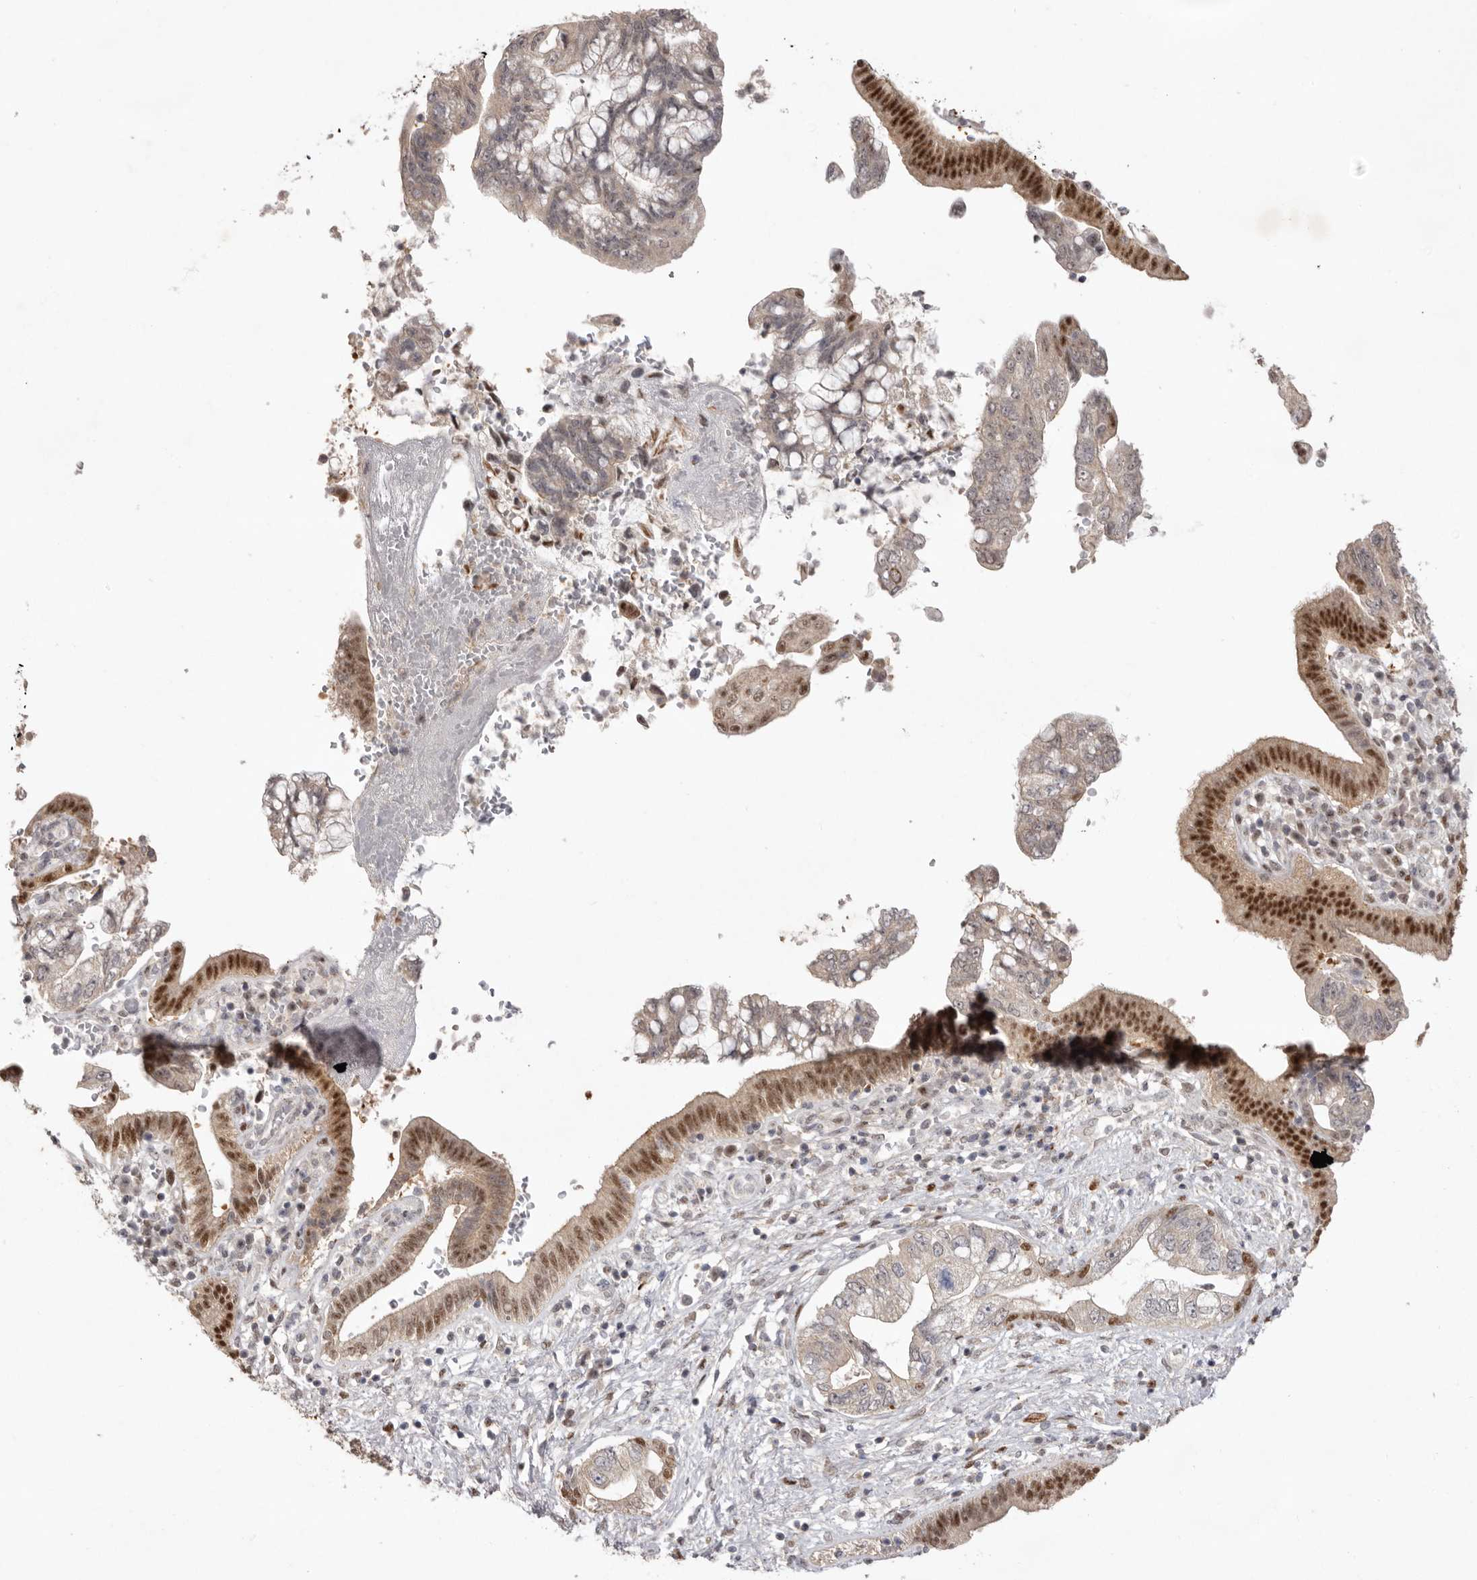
{"staining": {"intensity": "moderate", "quantity": "25%-75%", "location": "cytoplasmic/membranous,nuclear"}, "tissue": "pancreatic cancer", "cell_type": "Tumor cells", "image_type": "cancer", "snomed": [{"axis": "morphology", "description": "Adenocarcinoma, NOS"}, {"axis": "topography", "description": "Pancreas"}], "caption": "This image shows IHC staining of adenocarcinoma (pancreatic), with medium moderate cytoplasmic/membranous and nuclear expression in approximately 25%-75% of tumor cells.", "gene": "TADA1", "patient": {"sex": "female", "age": 73}}